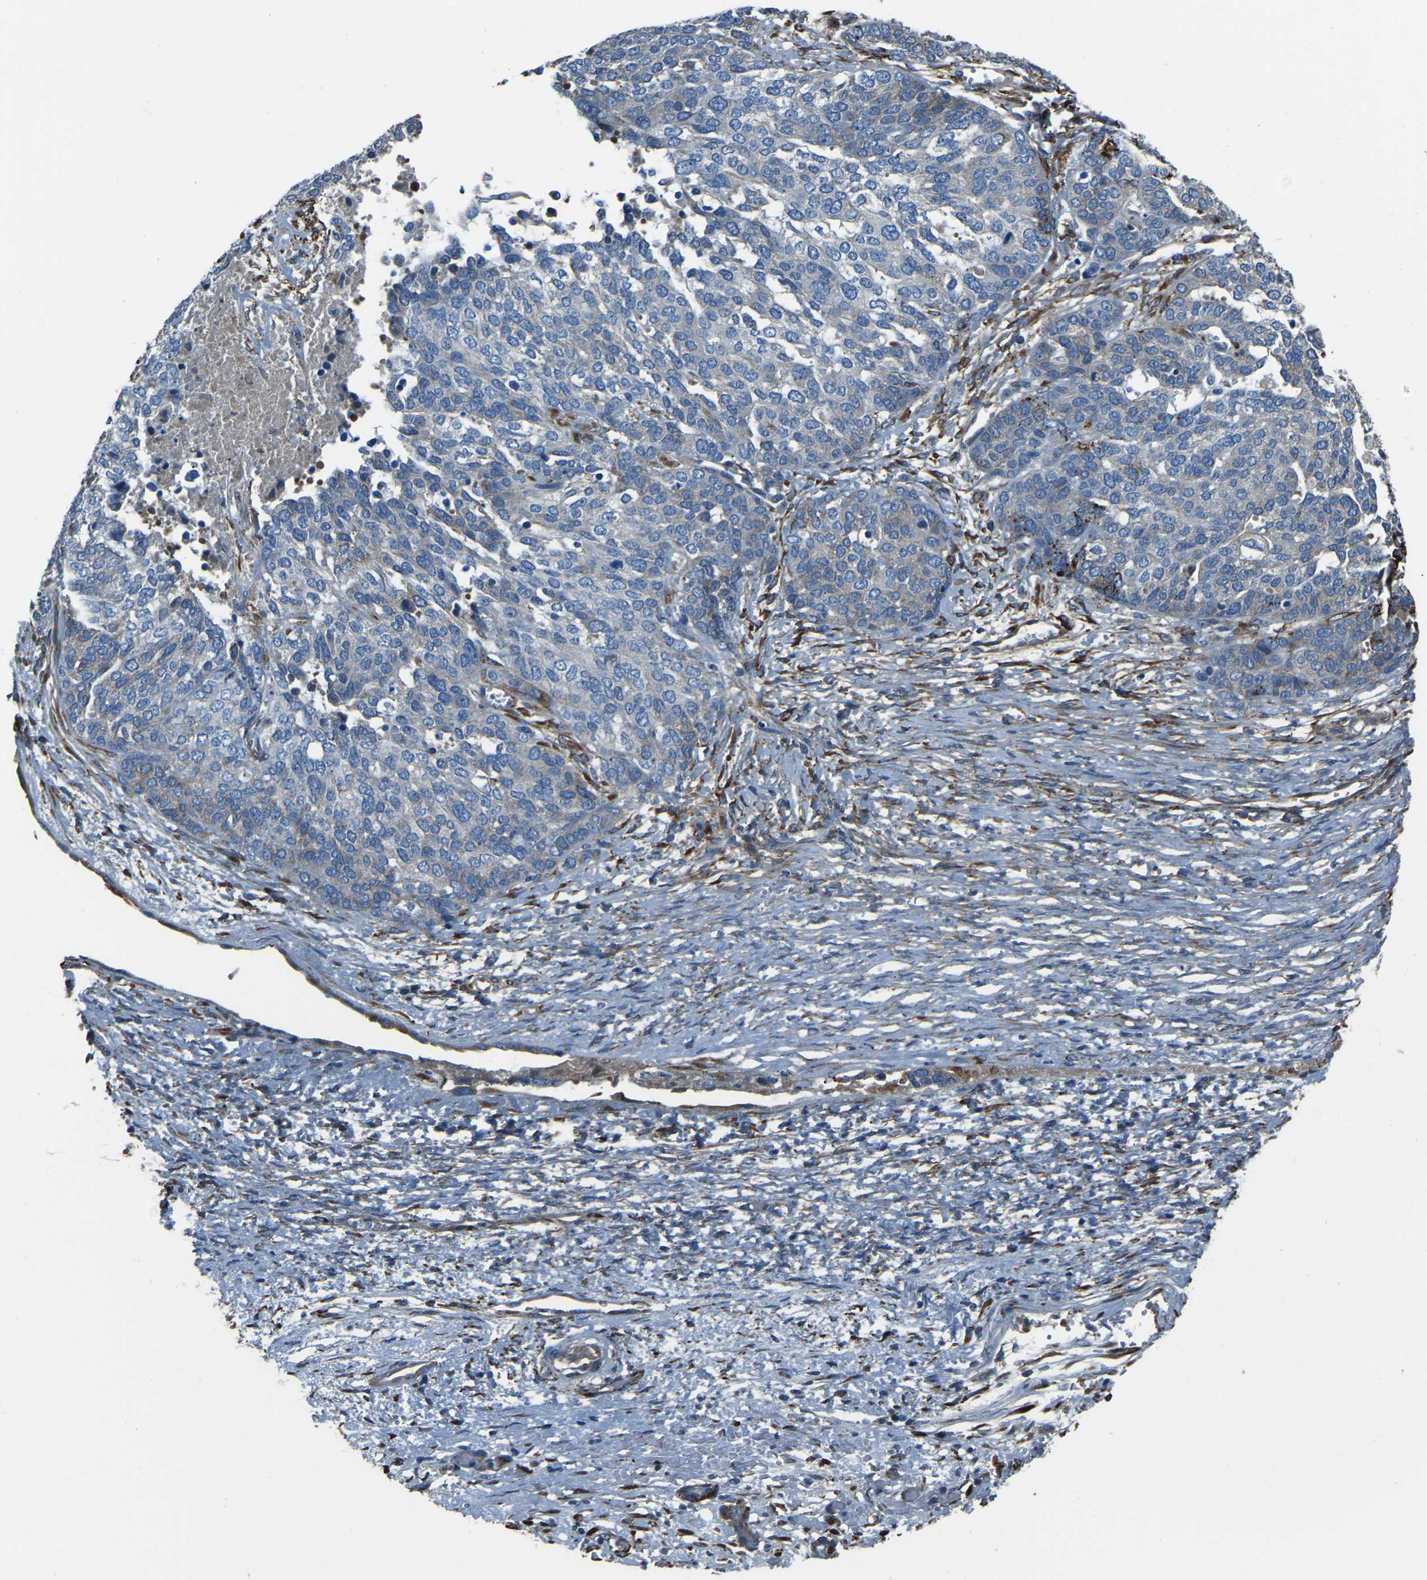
{"staining": {"intensity": "negative", "quantity": "none", "location": "none"}, "tissue": "ovarian cancer", "cell_type": "Tumor cells", "image_type": "cancer", "snomed": [{"axis": "morphology", "description": "Cystadenocarcinoma, serous, NOS"}, {"axis": "topography", "description": "Ovary"}], "caption": "Tumor cells show no significant protein expression in ovarian cancer (serous cystadenocarcinoma).", "gene": "COL3A1", "patient": {"sex": "female", "age": 44}}